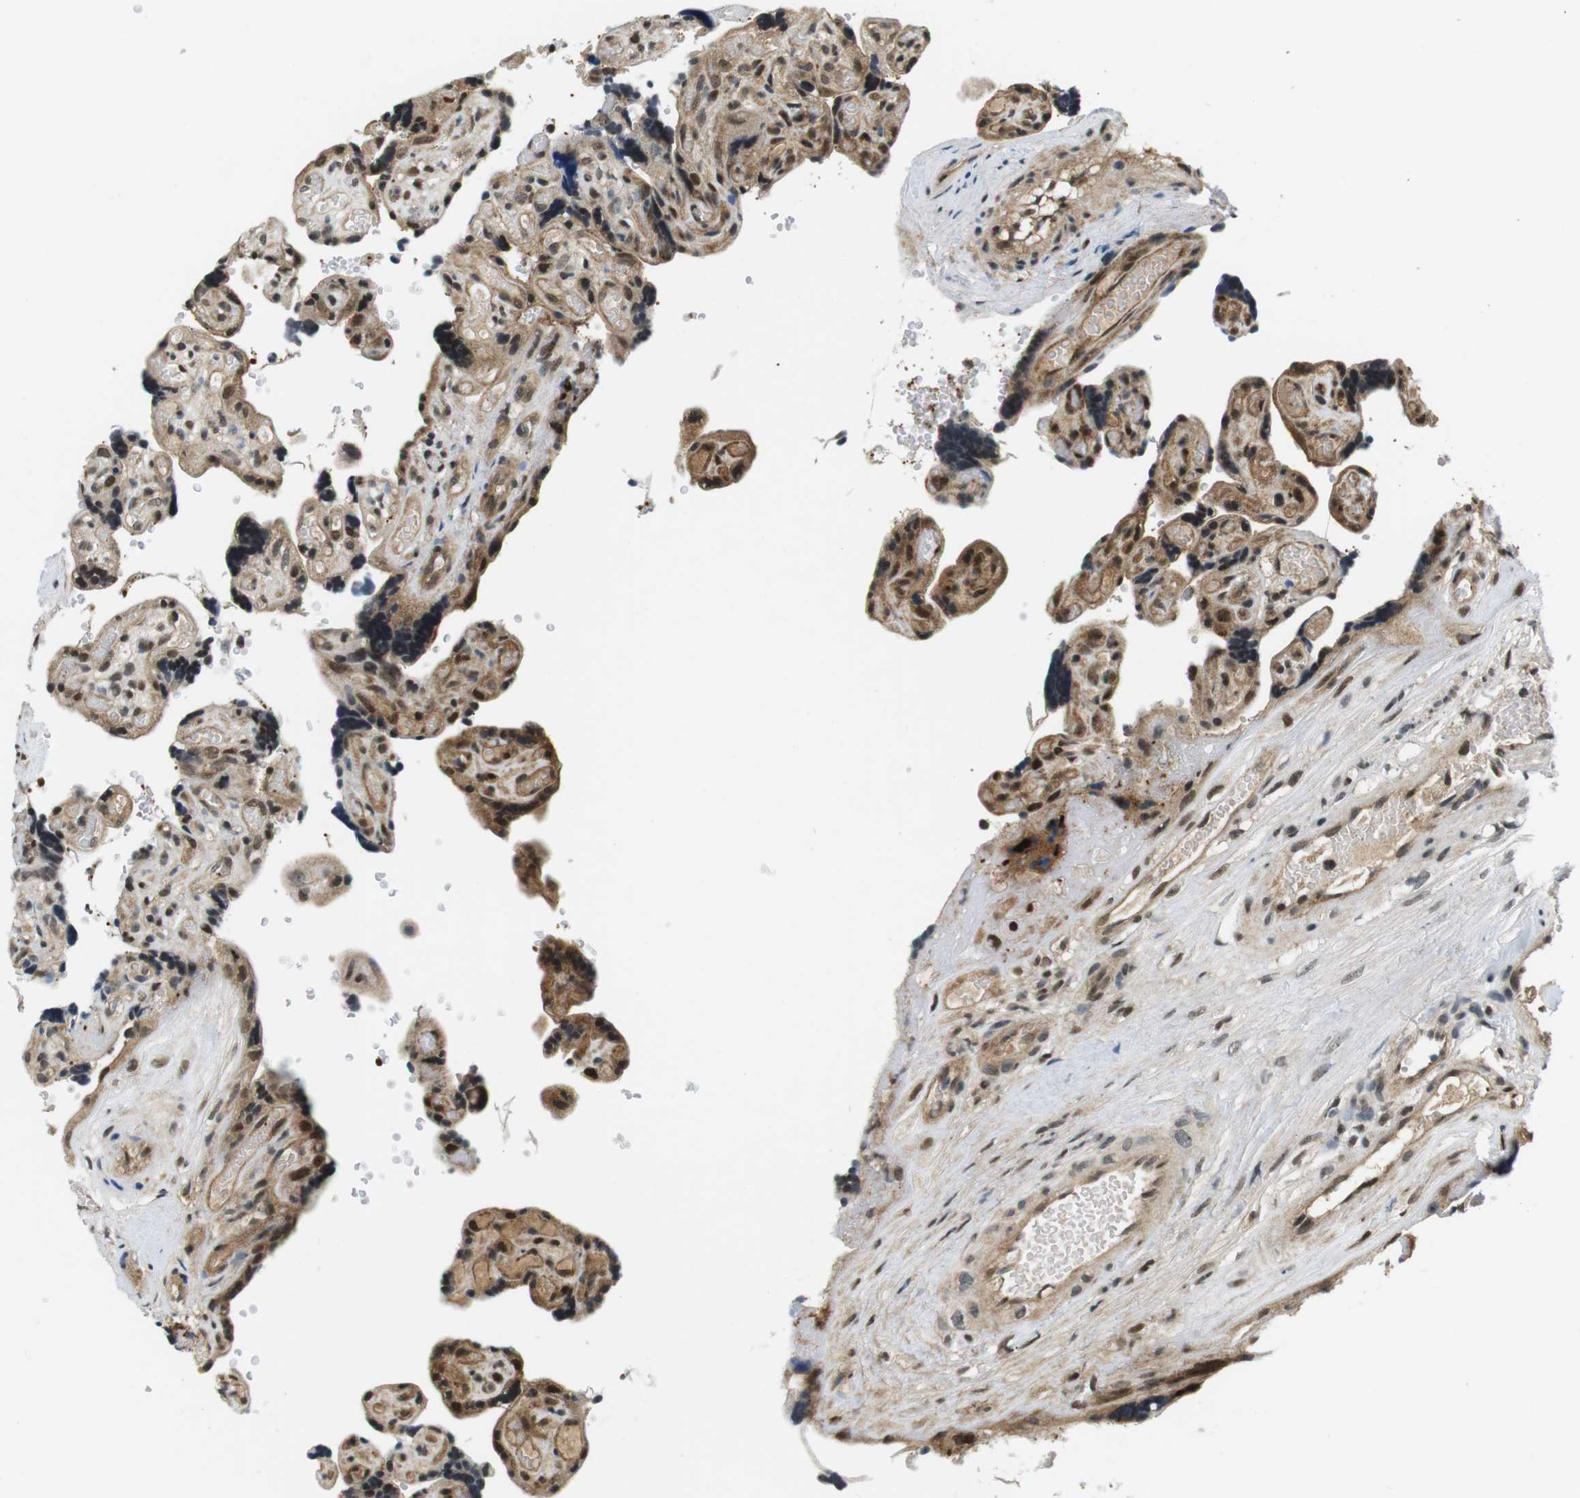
{"staining": {"intensity": "strong", "quantity": ">75%", "location": "cytoplasmic/membranous,nuclear"}, "tissue": "placenta", "cell_type": "Decidual cells", "image_type": "normal", "snomed": [{"axis": "morphology", "description": "Normal tissue, NOS"}, {"axis": "topography", "description": "Placenta"}], "caption": "Immunohistochemistry photomicrograph of normal placenta: placenta stained using IHC demonstrates high levels of strong protein expression localized specifically in the cytoplasmic/membranous,nuclear of decidual cells, appearing as a cytoplasmic/membranous,nuclear brown color.", "gene": "CSNK2B", "patient": {"sex": "female", "age": 30}}